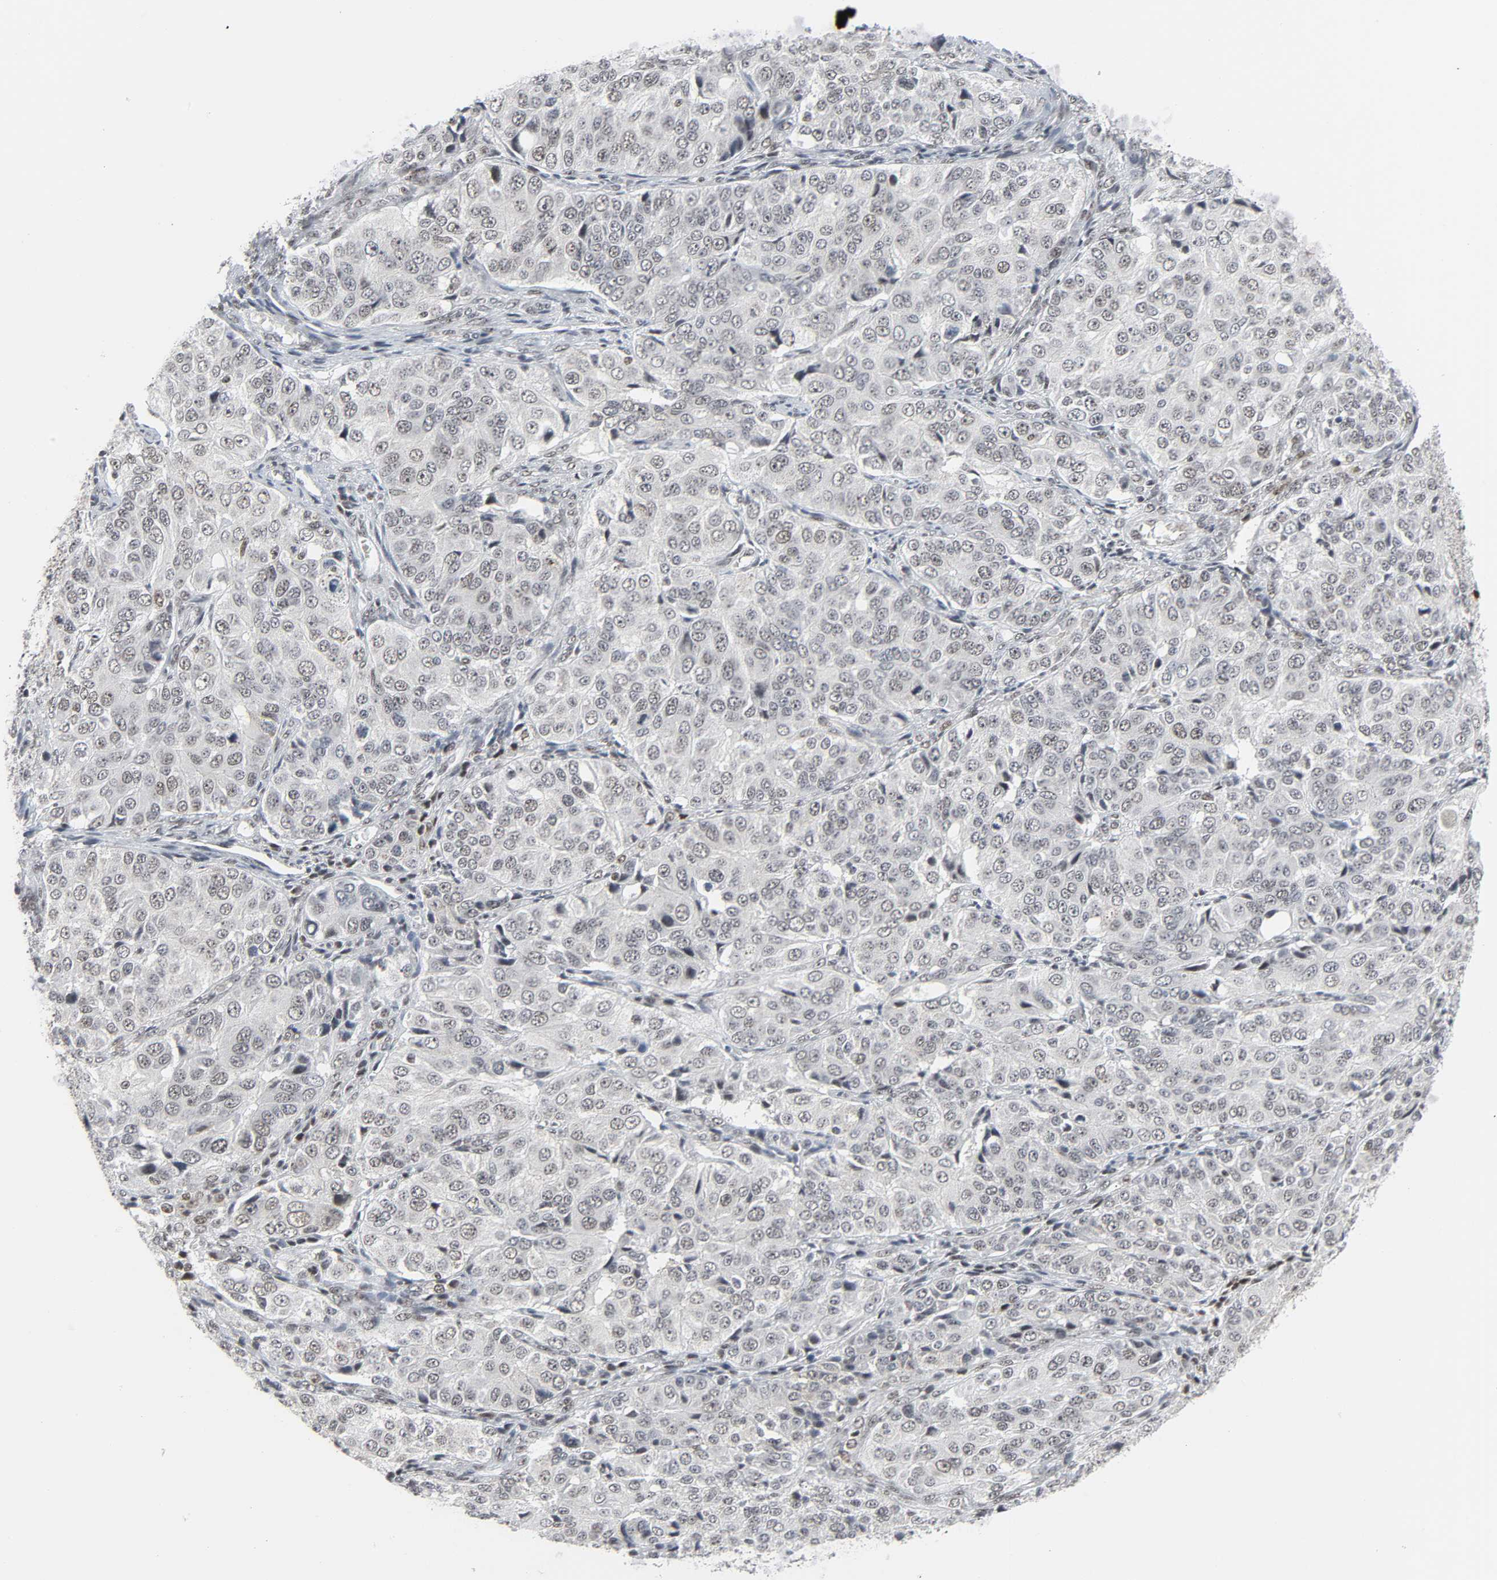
{"staining": {"intensity": "moderate", "quantity": ">75%", "location": "nuclear"}, "tissue": "ovarian cancer", "cell_type": "Tumor cells", "image_type": "cancer", "snomed": [{"axis": "morphology", "description": "Carcinoma, endometroid"}, {"axis": "topography", "description": "Ovary"}], "caption": "There is medium levels of moderate nuclear staining in tumor cells of ovarian endometroid carcinoma, as demonstrated by immunohistochemical staining (brown color).", "gene": "CDK7", "patient": {"sex": "female", "age": 51}}